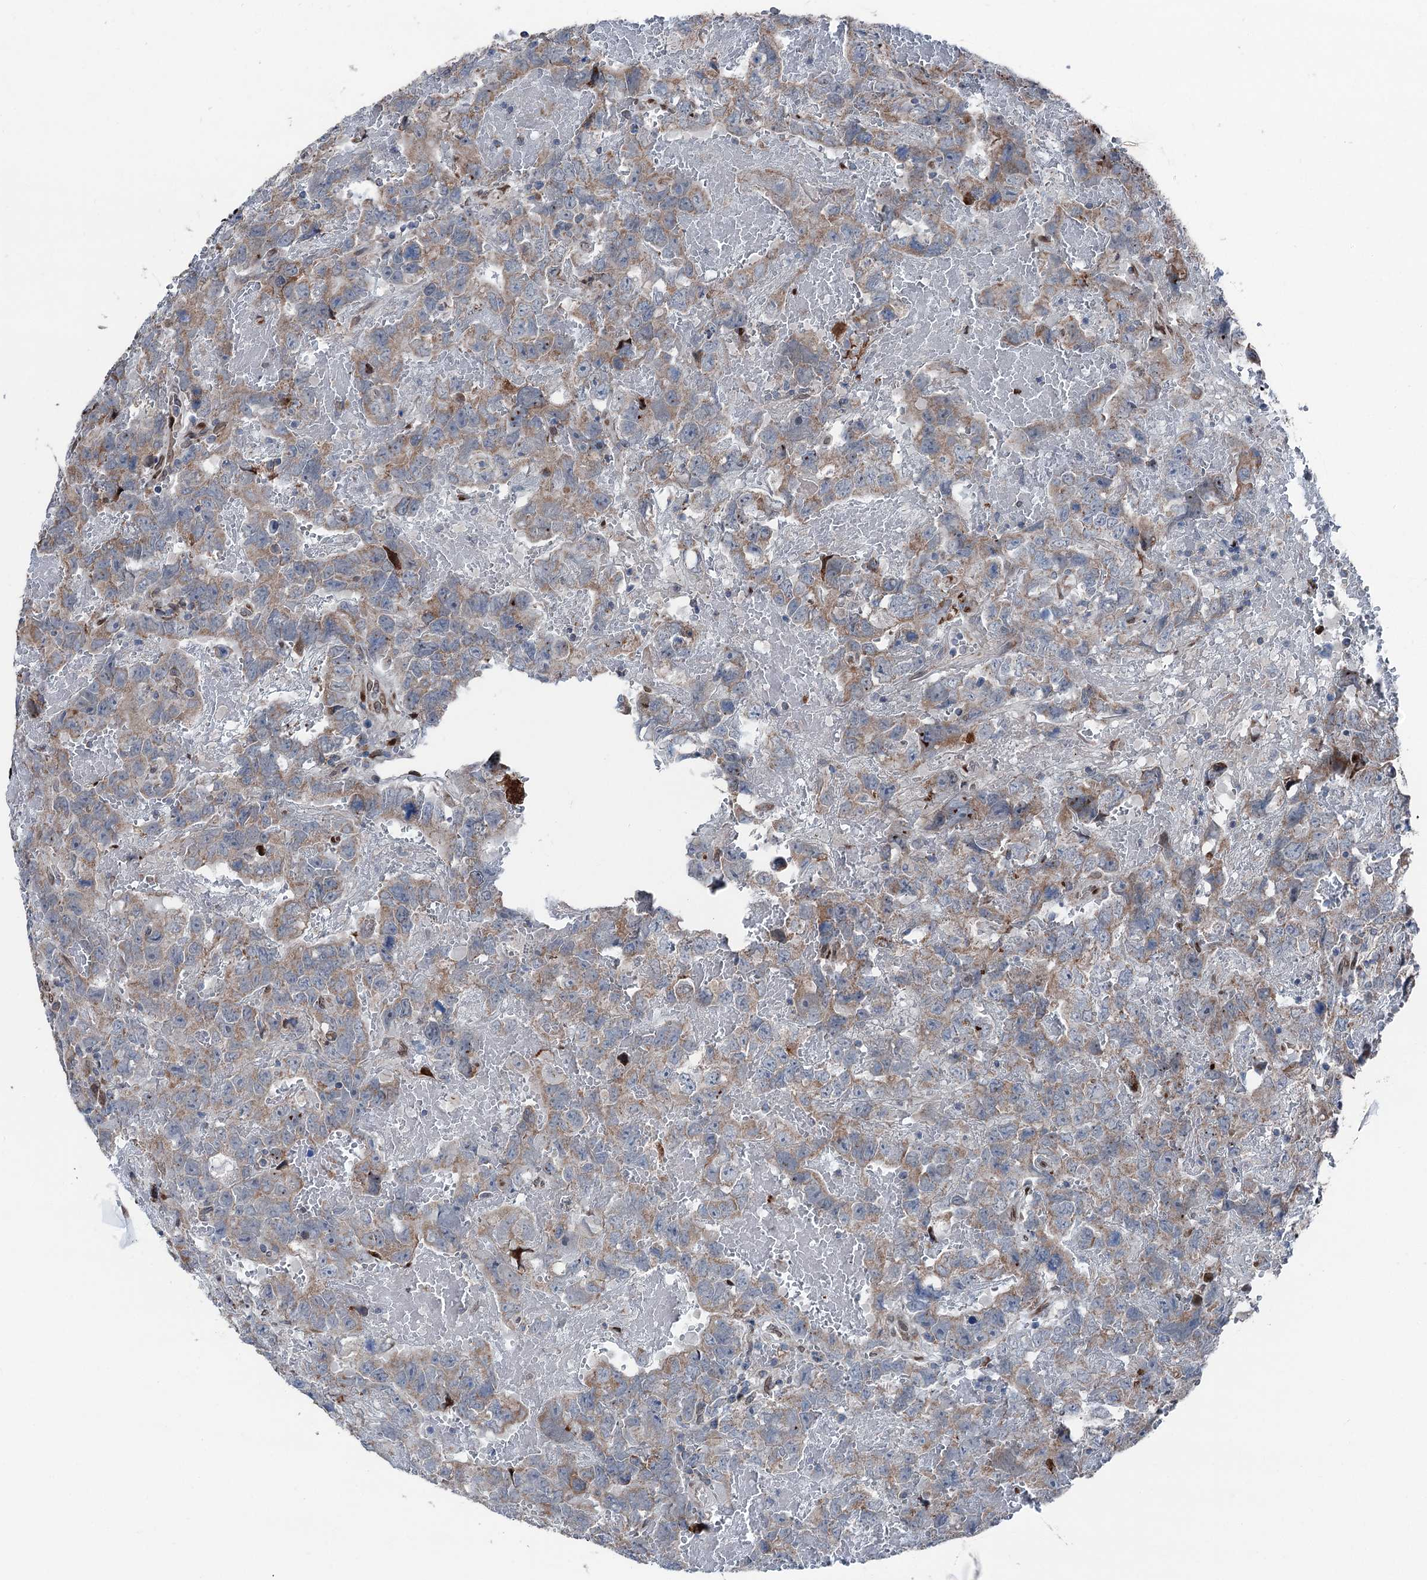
{"staining": {"intensity": "weak", "quantity": "25%-75%", "location": "cytoplasmic/membranous"}, "tissue": "testis cancer", "cell_type": "Tumor cells", "image_type": "cancer", "snomed": [{"axis": "morphology", "description": "Carcinoma, Embryonal, NOS"}, {"axis": "topography", "description": "Testis"}], "caption": "The micrograph demonstrates a brown stain indicating the presence of a protein in the cytoplasmic/membranous of tumor cells in testis cancer. (brown staining indicates protein expression, while blue staining denotes nuclei).", "gene": "MRPL14", "patient": {"sex": "male", "age": 45}}